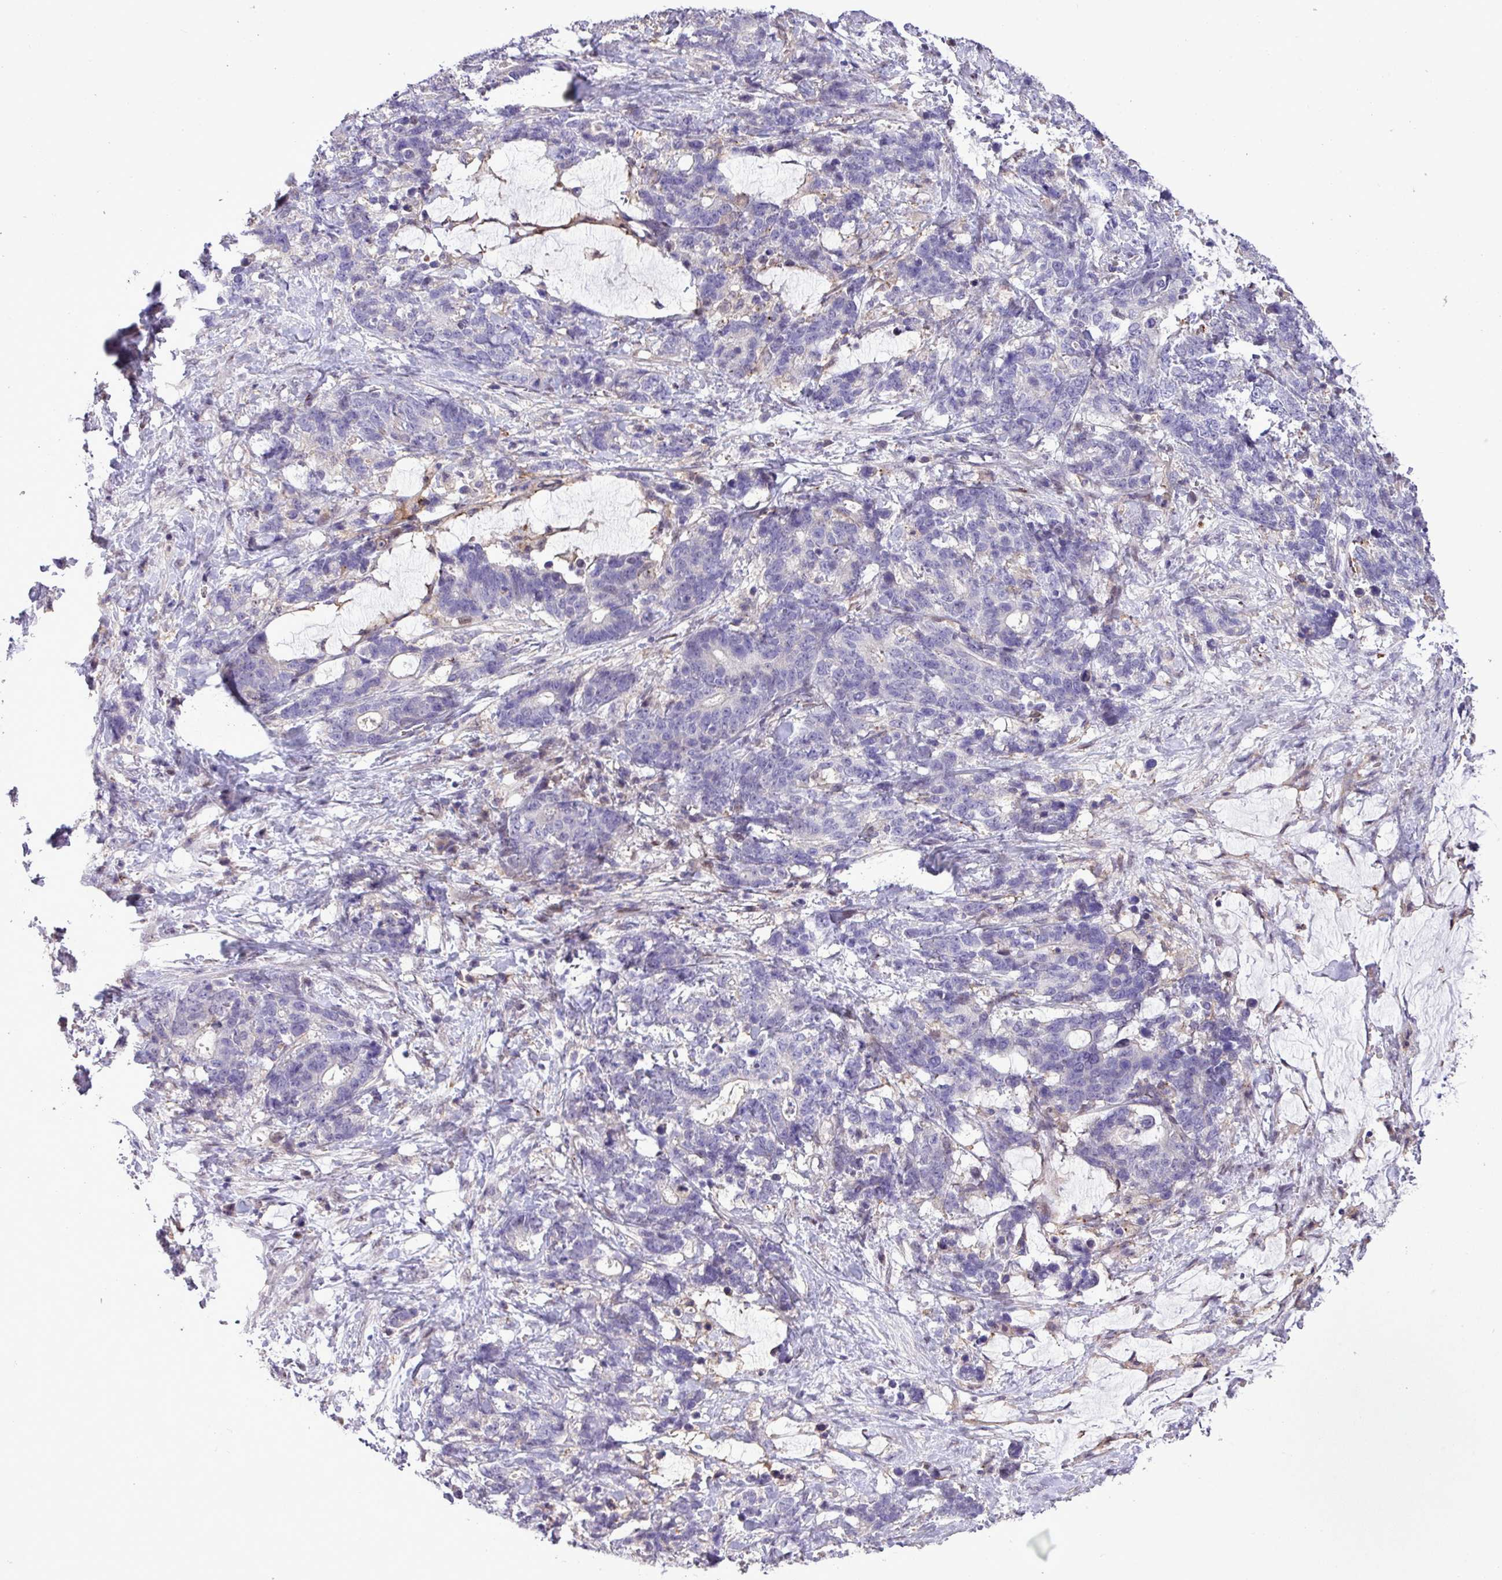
{"staining": {"intensity": "negative", "quantity": "none", "location": "none"}, "tissue": "stomach cancer", "cell_type": "Tumor cells", "image_type": "cancer", "snomed": [{"axis": "morphology", "description": "Normal tissue, NOS"}, {"axis": "morphology", "description": "Adenocarcinoma, NOS"}, {"axis": "topography", "description": "Stomach"}], "caption": "Immunohistochemical staining of human stomach adenocarcinoma demonstrates no significant expression in tumor cells.", "gene": "RPP25L", "patient": {"sex": "female", "age": 64}}